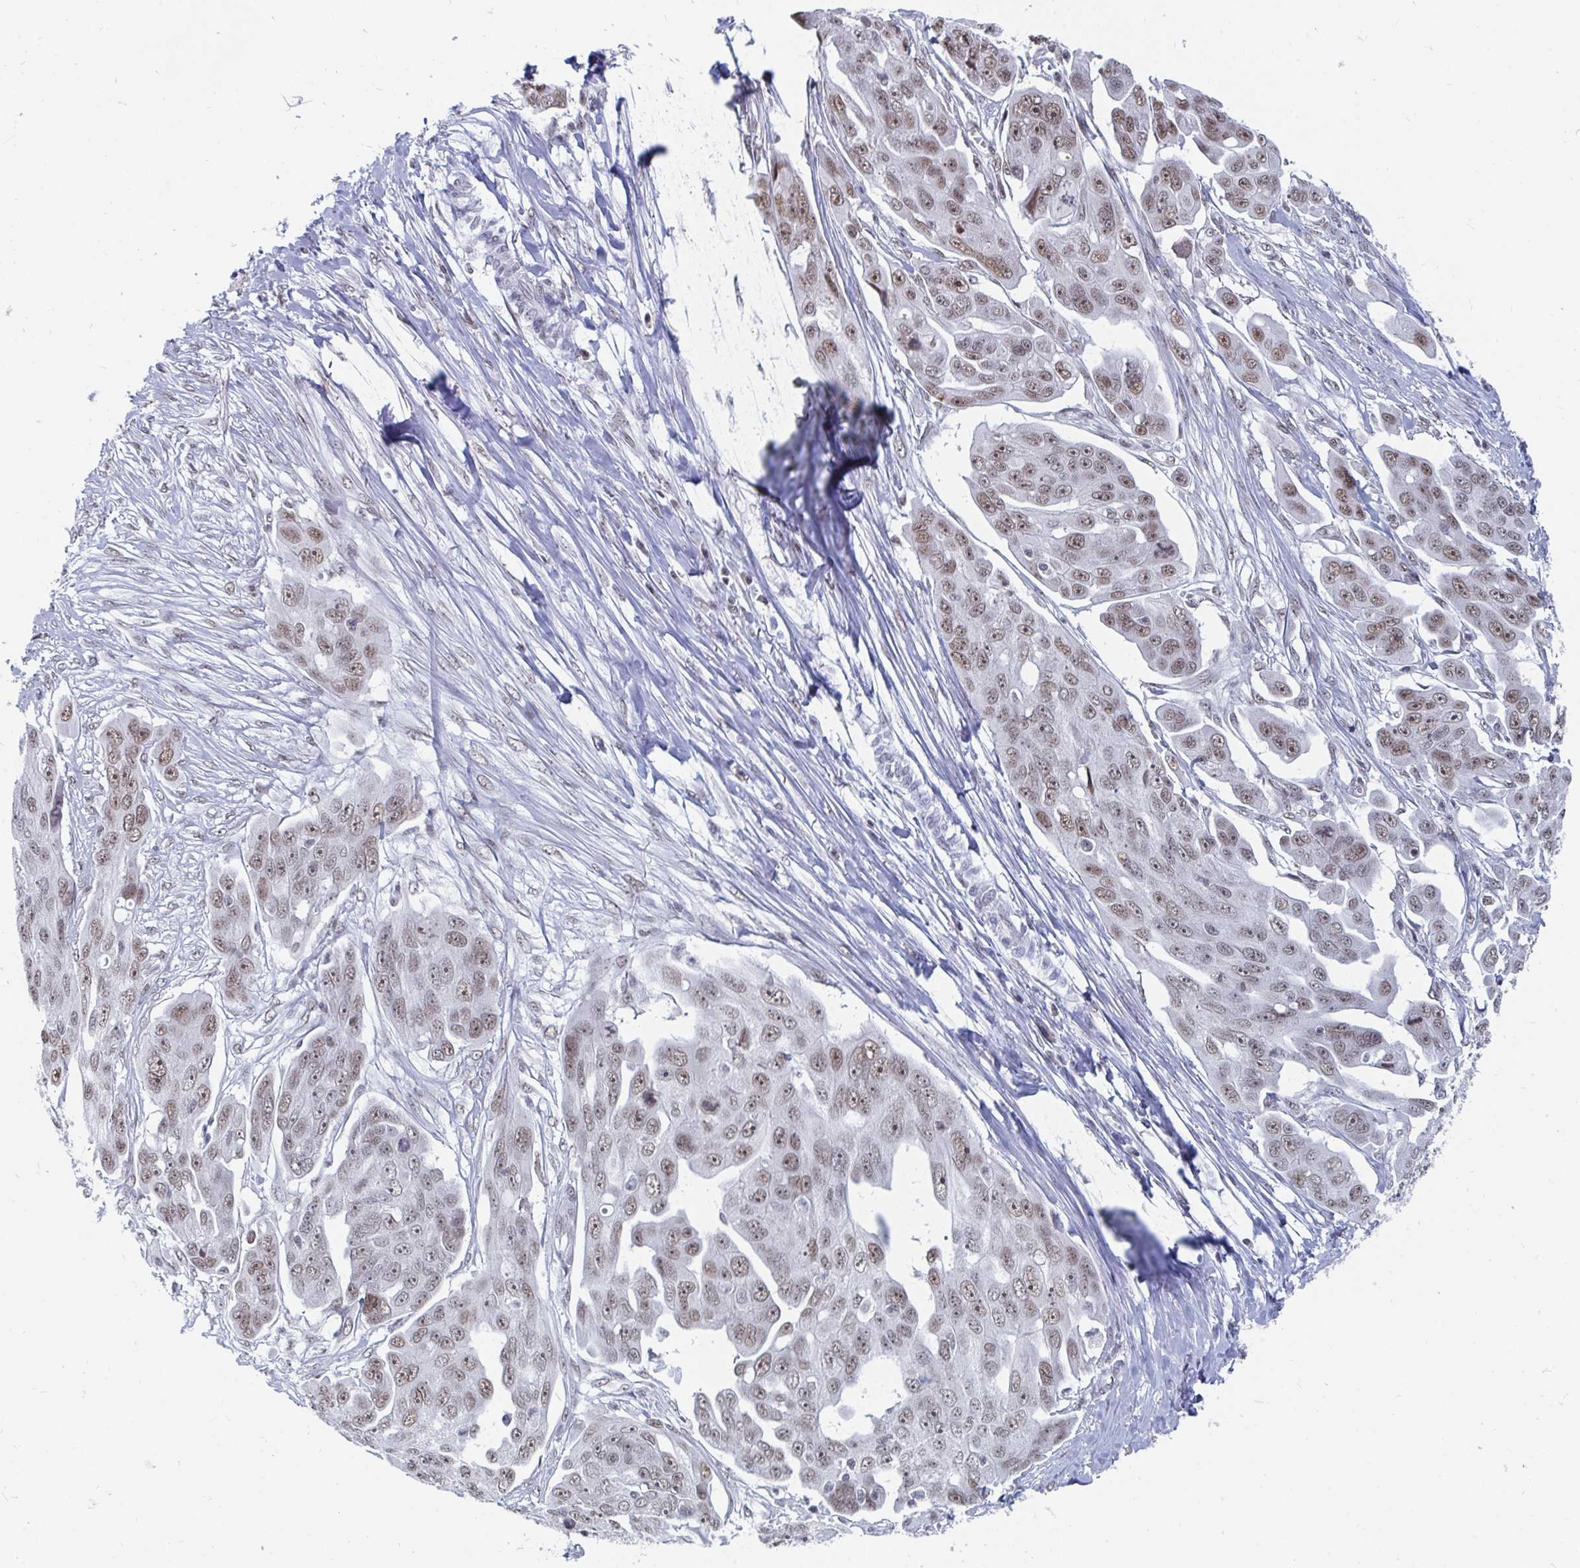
{"staining": {"intensity": "moderate", "quantity": ">75%", "location": "nuclear"}, "tissue": "ovarian cancer", "cell_type": "Tumor cells", "image_type": "cancer", "snomed": [{"axis": "morphology", "description": "Carcinoma, endometroid"}, {"axis": "topography", "description": "Ovary"}], "caption": "Protein analysis of ovarian cancer (endometroid carcinoma) tissue shows moderate nuclear expression in approximately >75% of tumor cells.", "gene": "TRIP12", "patient": {"sex": "female", "age": 70}}